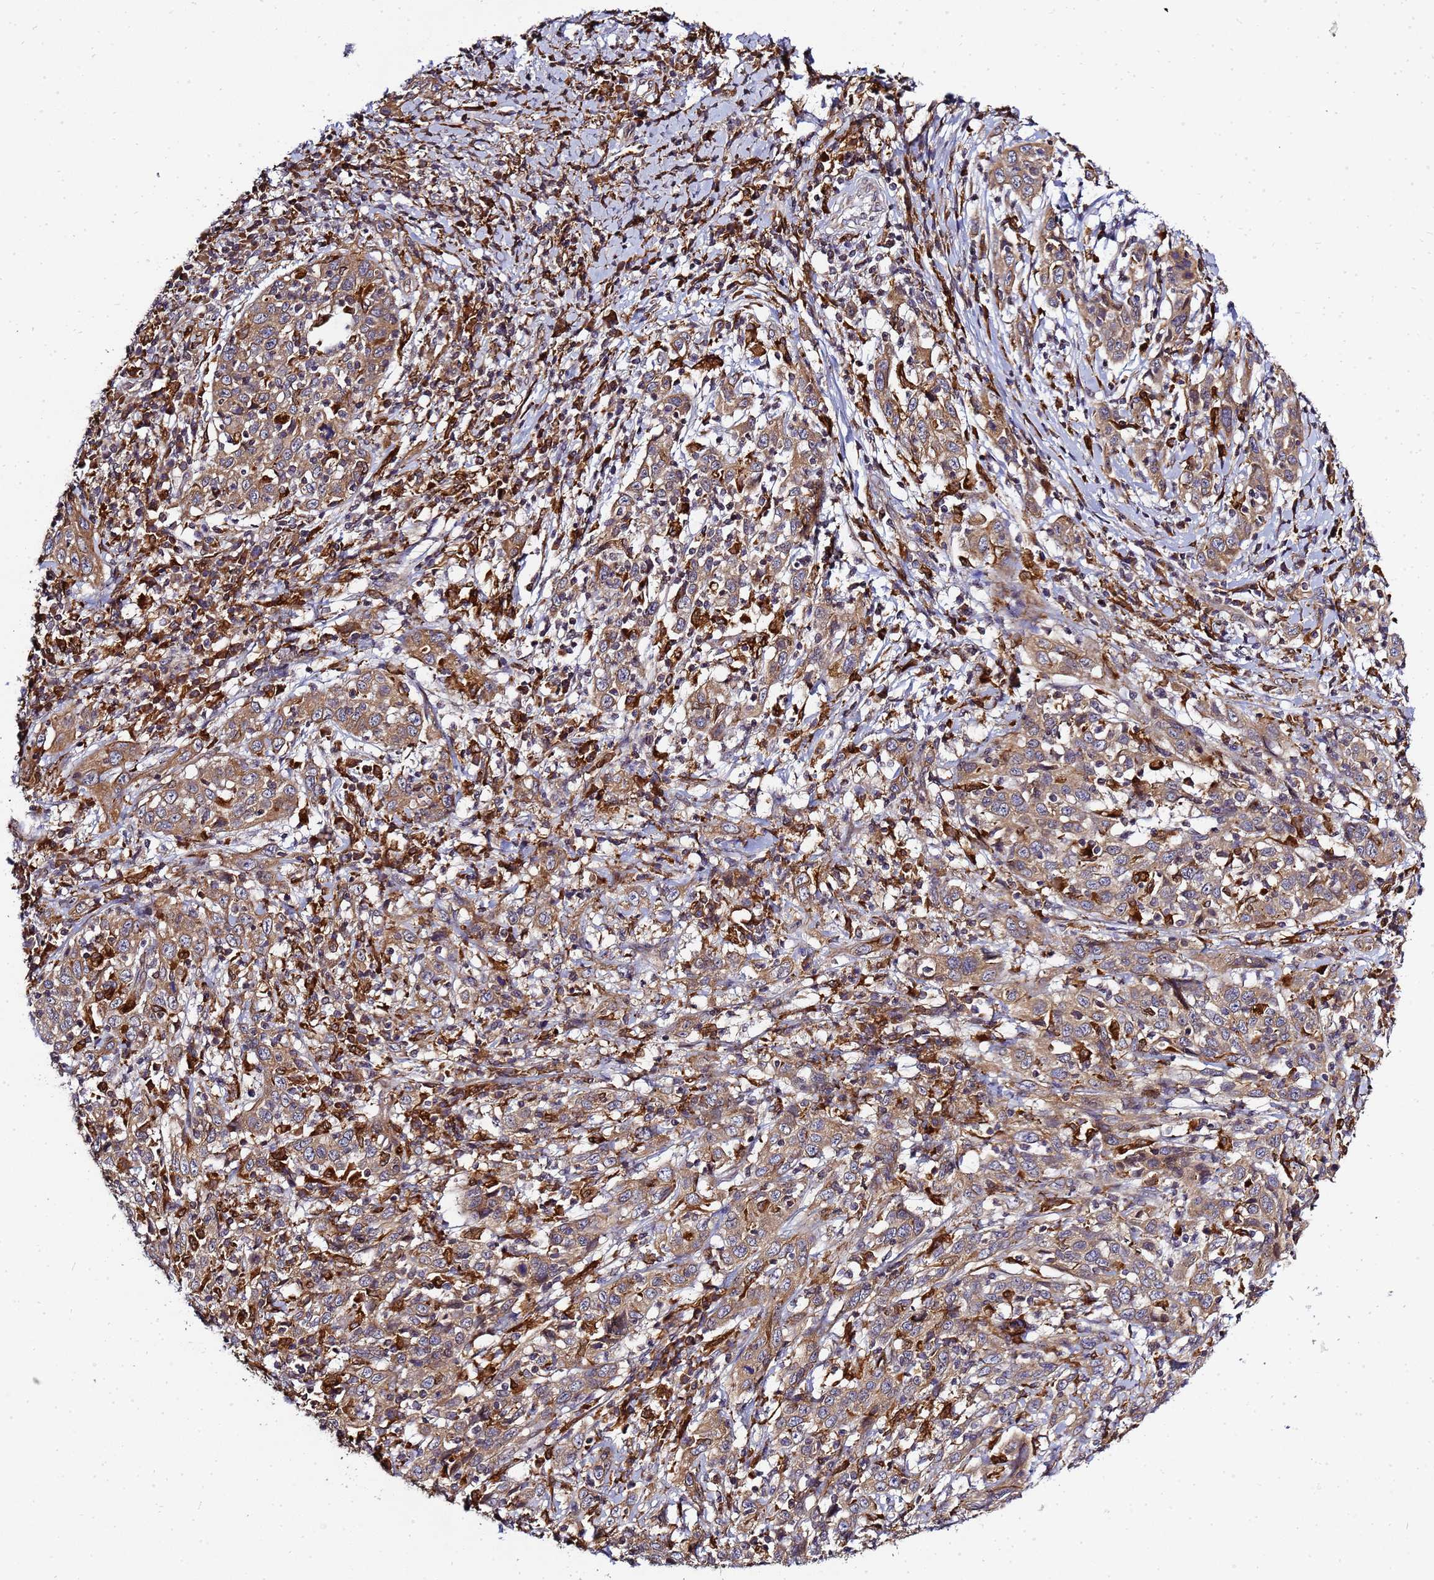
{"staining": {"intensity": "moderate", "quantity": ">75%", "location": "cytoplasmic/membranous"}, "tissue": "cervical cancer", "cell_type": "Tumor cells", "image_type": "cancer", "snomed": [{"axis": "morphology", "description": "Squamous cell carcinoma, NOS"}, {"axis": "topography", "description": "Cervix"}], "caption": "An image of human squamous cell carcinoma (cervical) stained for a protein shows moderate cytoplasmic/membranous brown staining in tumor cells.", "gene": "ADPGK", "patient": {"sex": "female", "age": 46}}